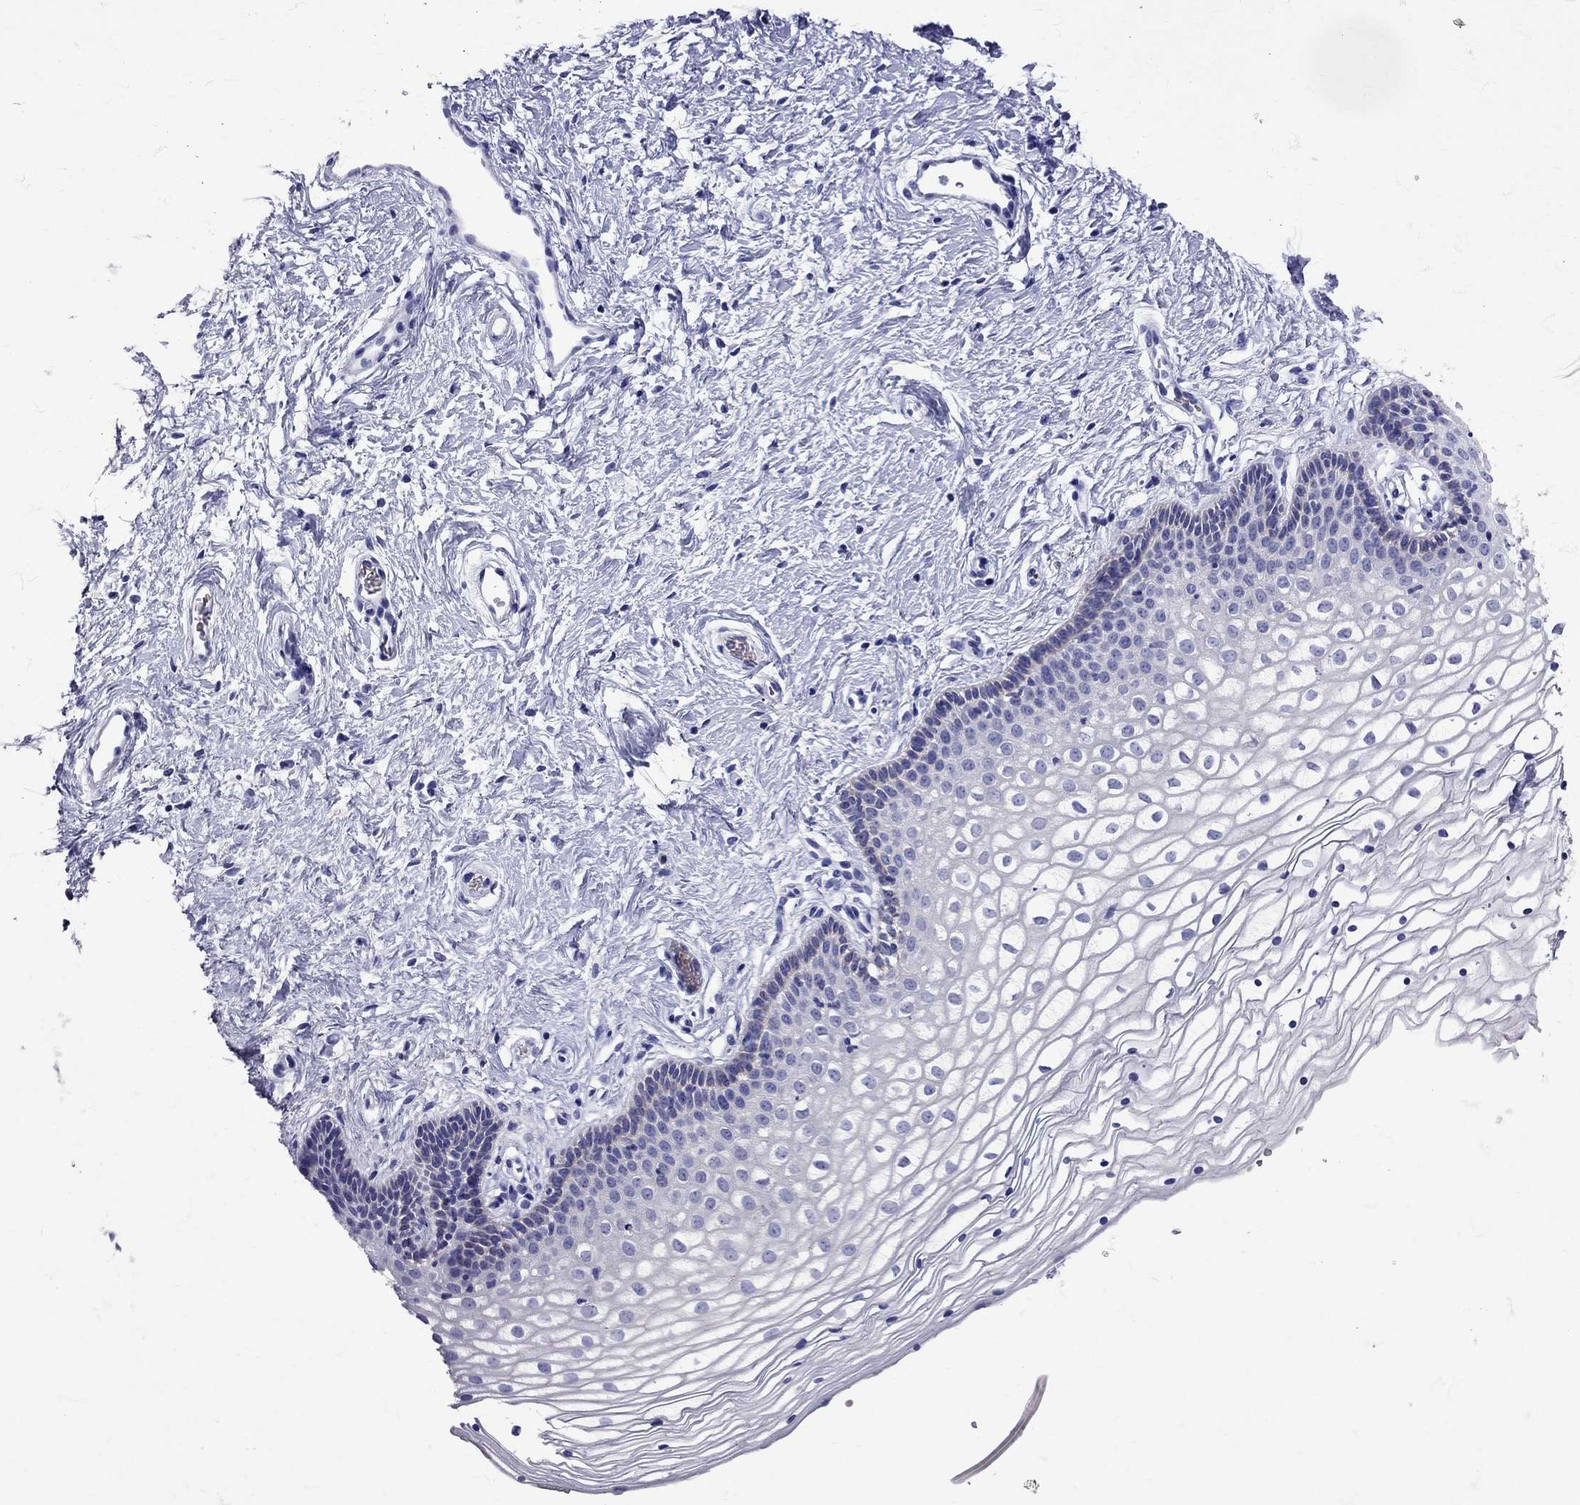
{"staining": {"intensity": "negative", "quantity": "none", "location": "none"}, "tissue": "vagina", "cell_type": "Squamous epithelial cells", "image_type": "normal", "snomed": [{"axis": "morphology", "description": "Normal tissue, NOS"}, {"axis": "topography", "description": "Vagina"}], "caption": "The micrograph exhibits no staining of squamous epithelial cells in unremarkable vagina. (DAB (3,3'-diaminobenzidine) IHC visualized using brightfield microscopy, high magnification).", "gene": "TBR1", "patient": {"sex": "female", "age": 36}}